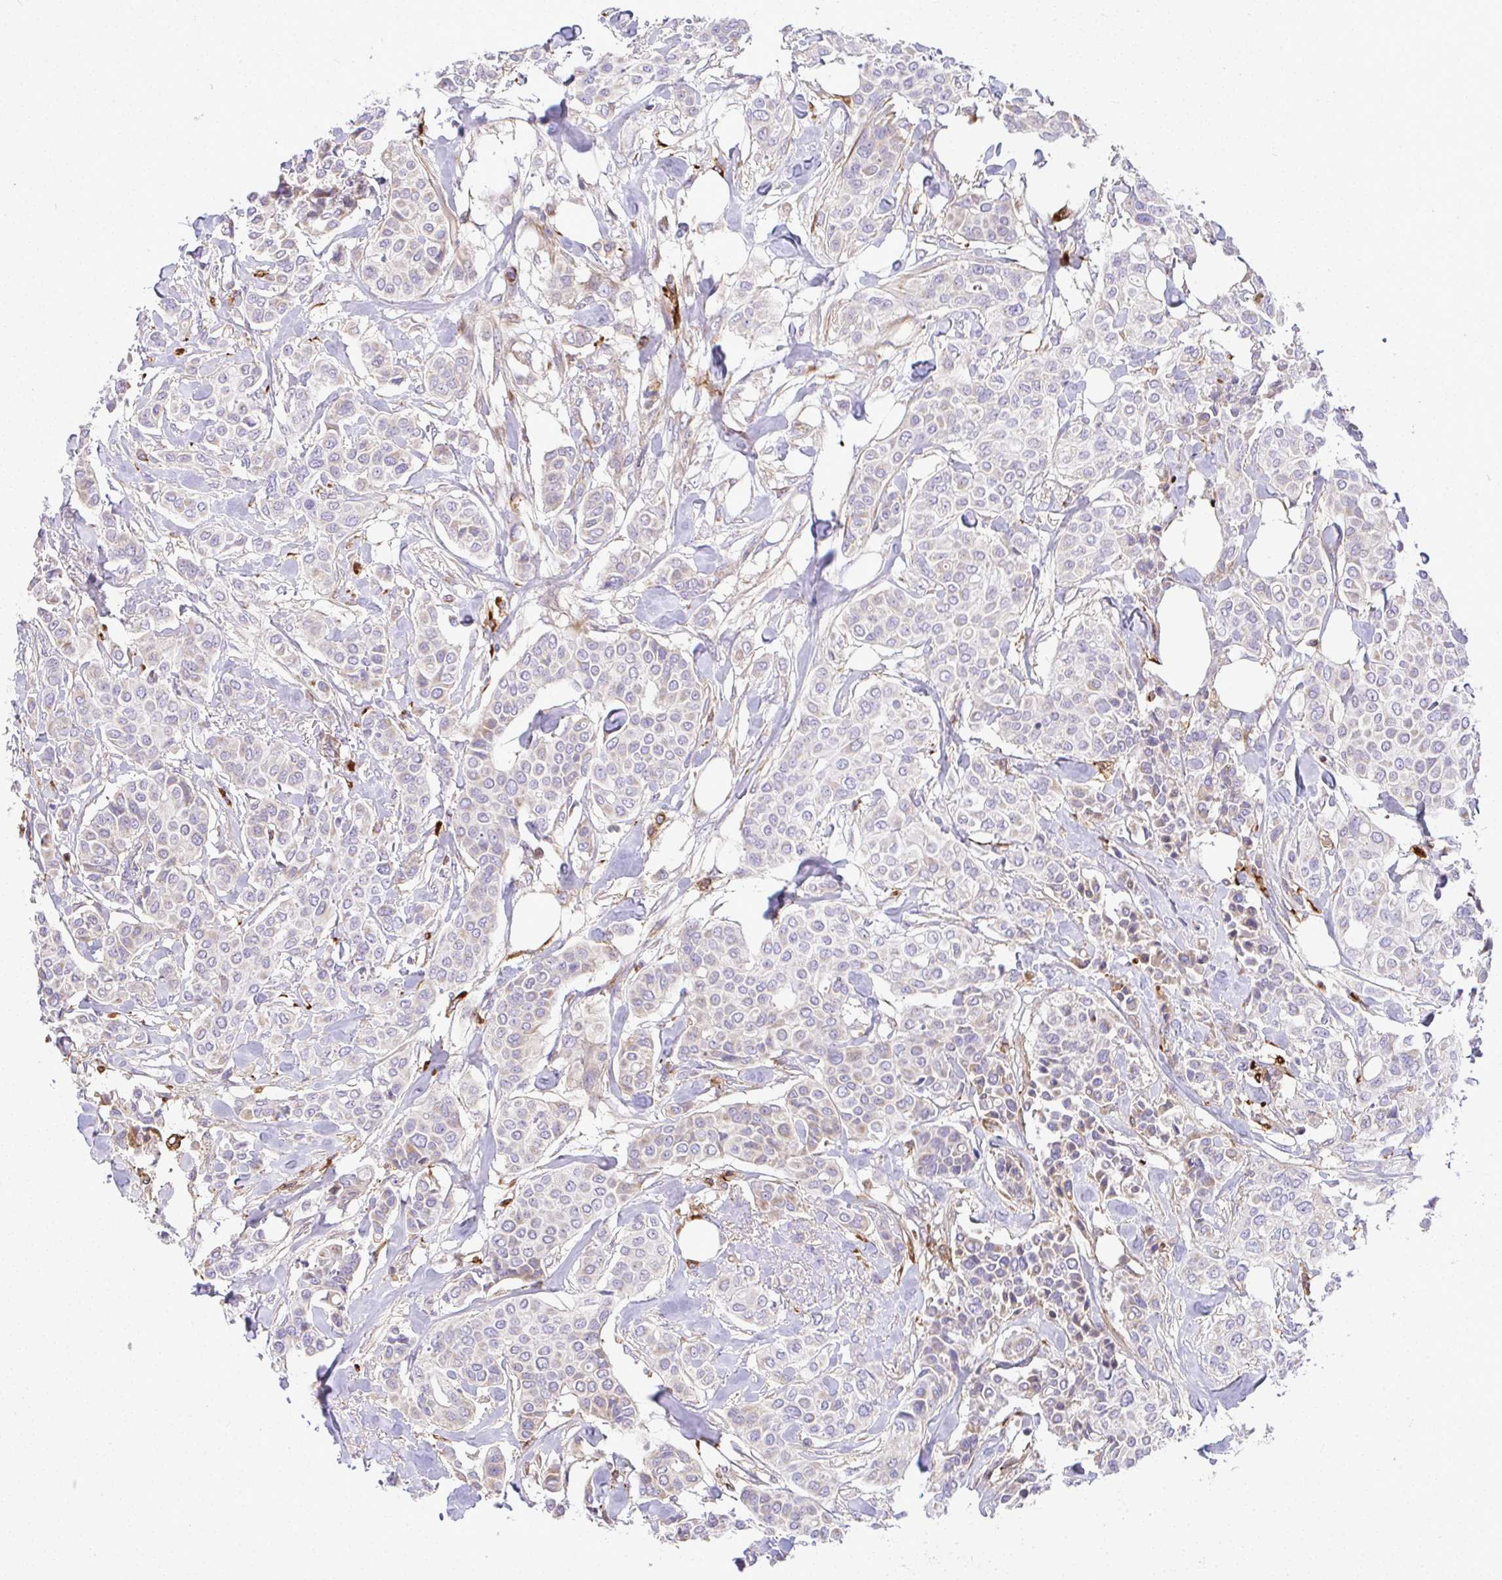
{"staining": {"intensity": "weak", "quantity": "25%-75%", "location": "cytoplasmic/membranous"}, "tissue": "breast cancer", "cell_type": "Tumor cells", "image_type": "cancer", "snomed": [{"axis": "morphology", "description": "Lobular carcinoma"}, {"axis": "topography", "description": "Breast"}], "caption": "There is low levels of weak cytoplasmic/membranous expression in tumor cells of breast cancer, as demonstrated by immunohistochemical staining (brown color).", "gene": "GRID2", "patient": {"sex": "female", "age": 51}}